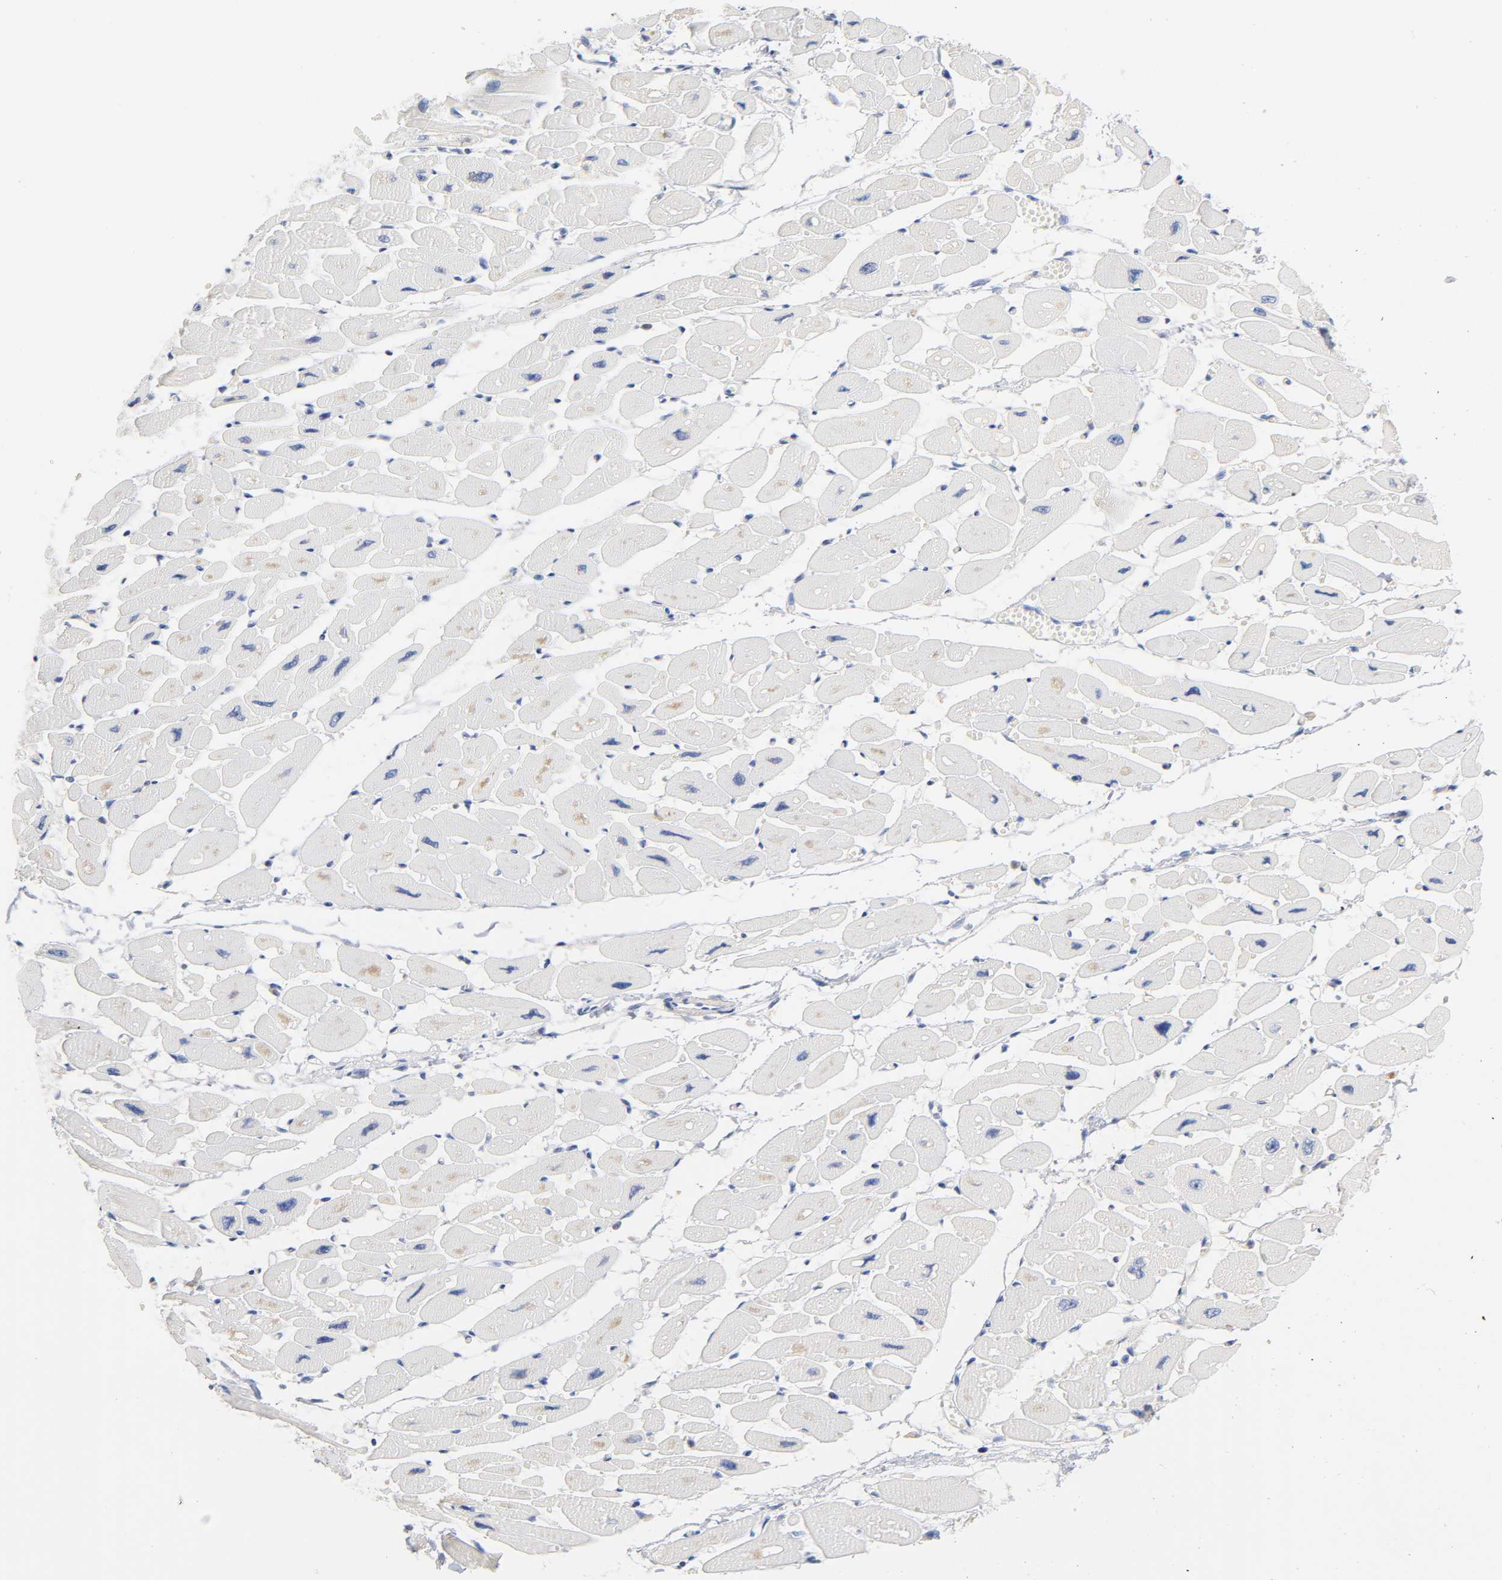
{"staining": {"intensity": "negative", "quantity": "none", "location": "none"}, "tissue": "heart muscle", "cell_type": "Cardiomyocytes", "image_type": "normal", "snomed": [{"axis": "morphology", "description": "Normal tissue, NOS"}, {"axis": "topography", "description": "Heart"}], "caption": "The micrograph reveals no significant expression in cardiomyocytes of heart muscle.", "gene": "IL18", "patient": {"sex": "female", "age": 54}}